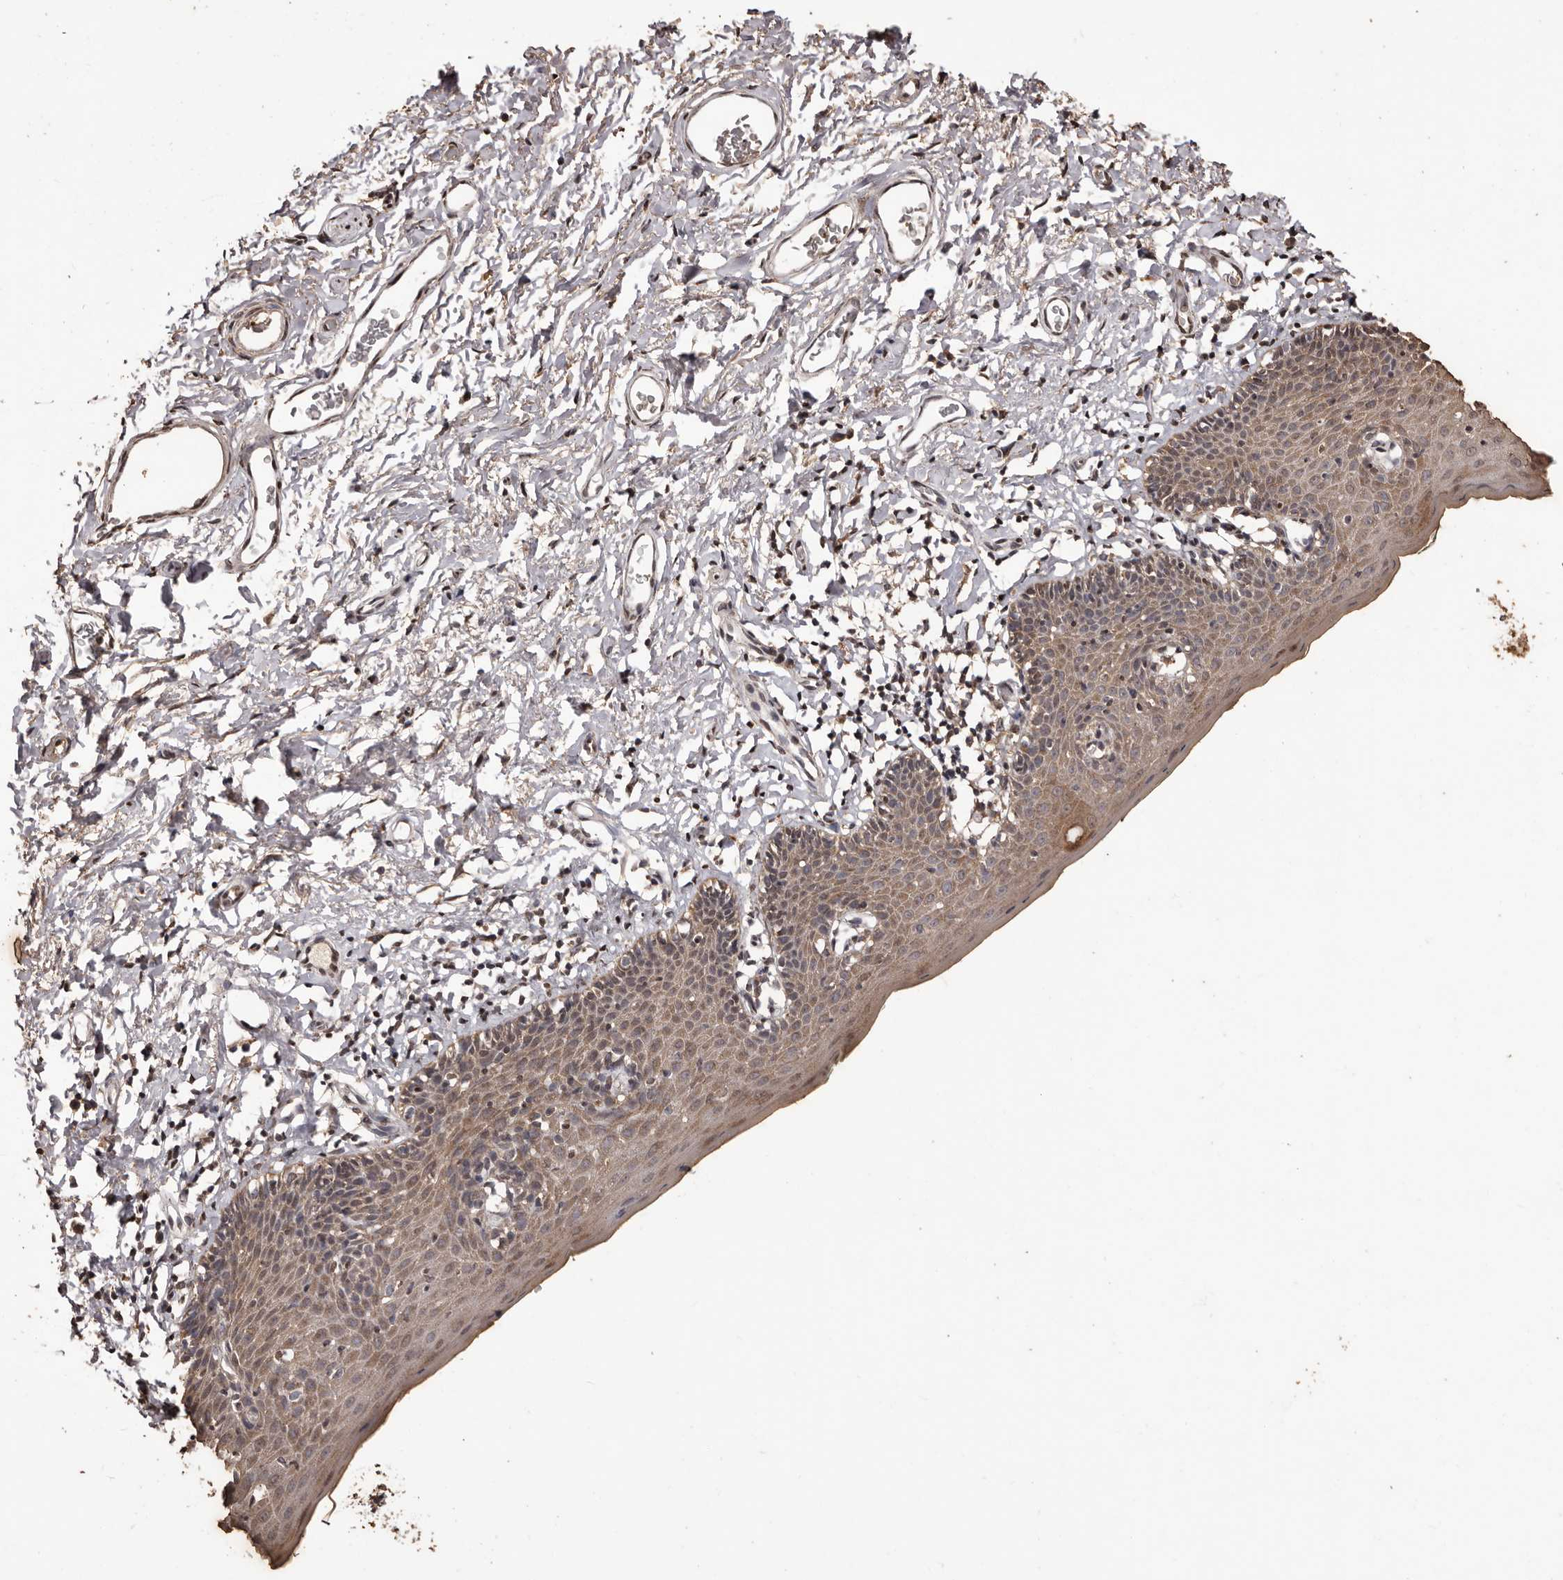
{"staining": {"intensity": "moderate", "quantity": ">75%", "location": "cytoplasmic/membranous"}, "tissue": "skin", "cell_type": "Epidermal cells", "image_type": "normal", "snomed": [{"axis": "morphology", "description": "Normal tissue, NOS"}, {"axis": "topography", "description": "Vulva"}], "caption": "Immunohistochemistry (IHC) staining of normal skin, which shows medium levels of moderate cytoplasmic/membranous staining in approximately >75% of epidermal cells indicating moderate cytoplasmic/membranous protein positivity. The staining was performed using DAB (brown) for protein detection and nuclei were counterstained in hematoxylin (blue).", "gene": "NAV1", "patient": {"sex": "female", "age": 66}}